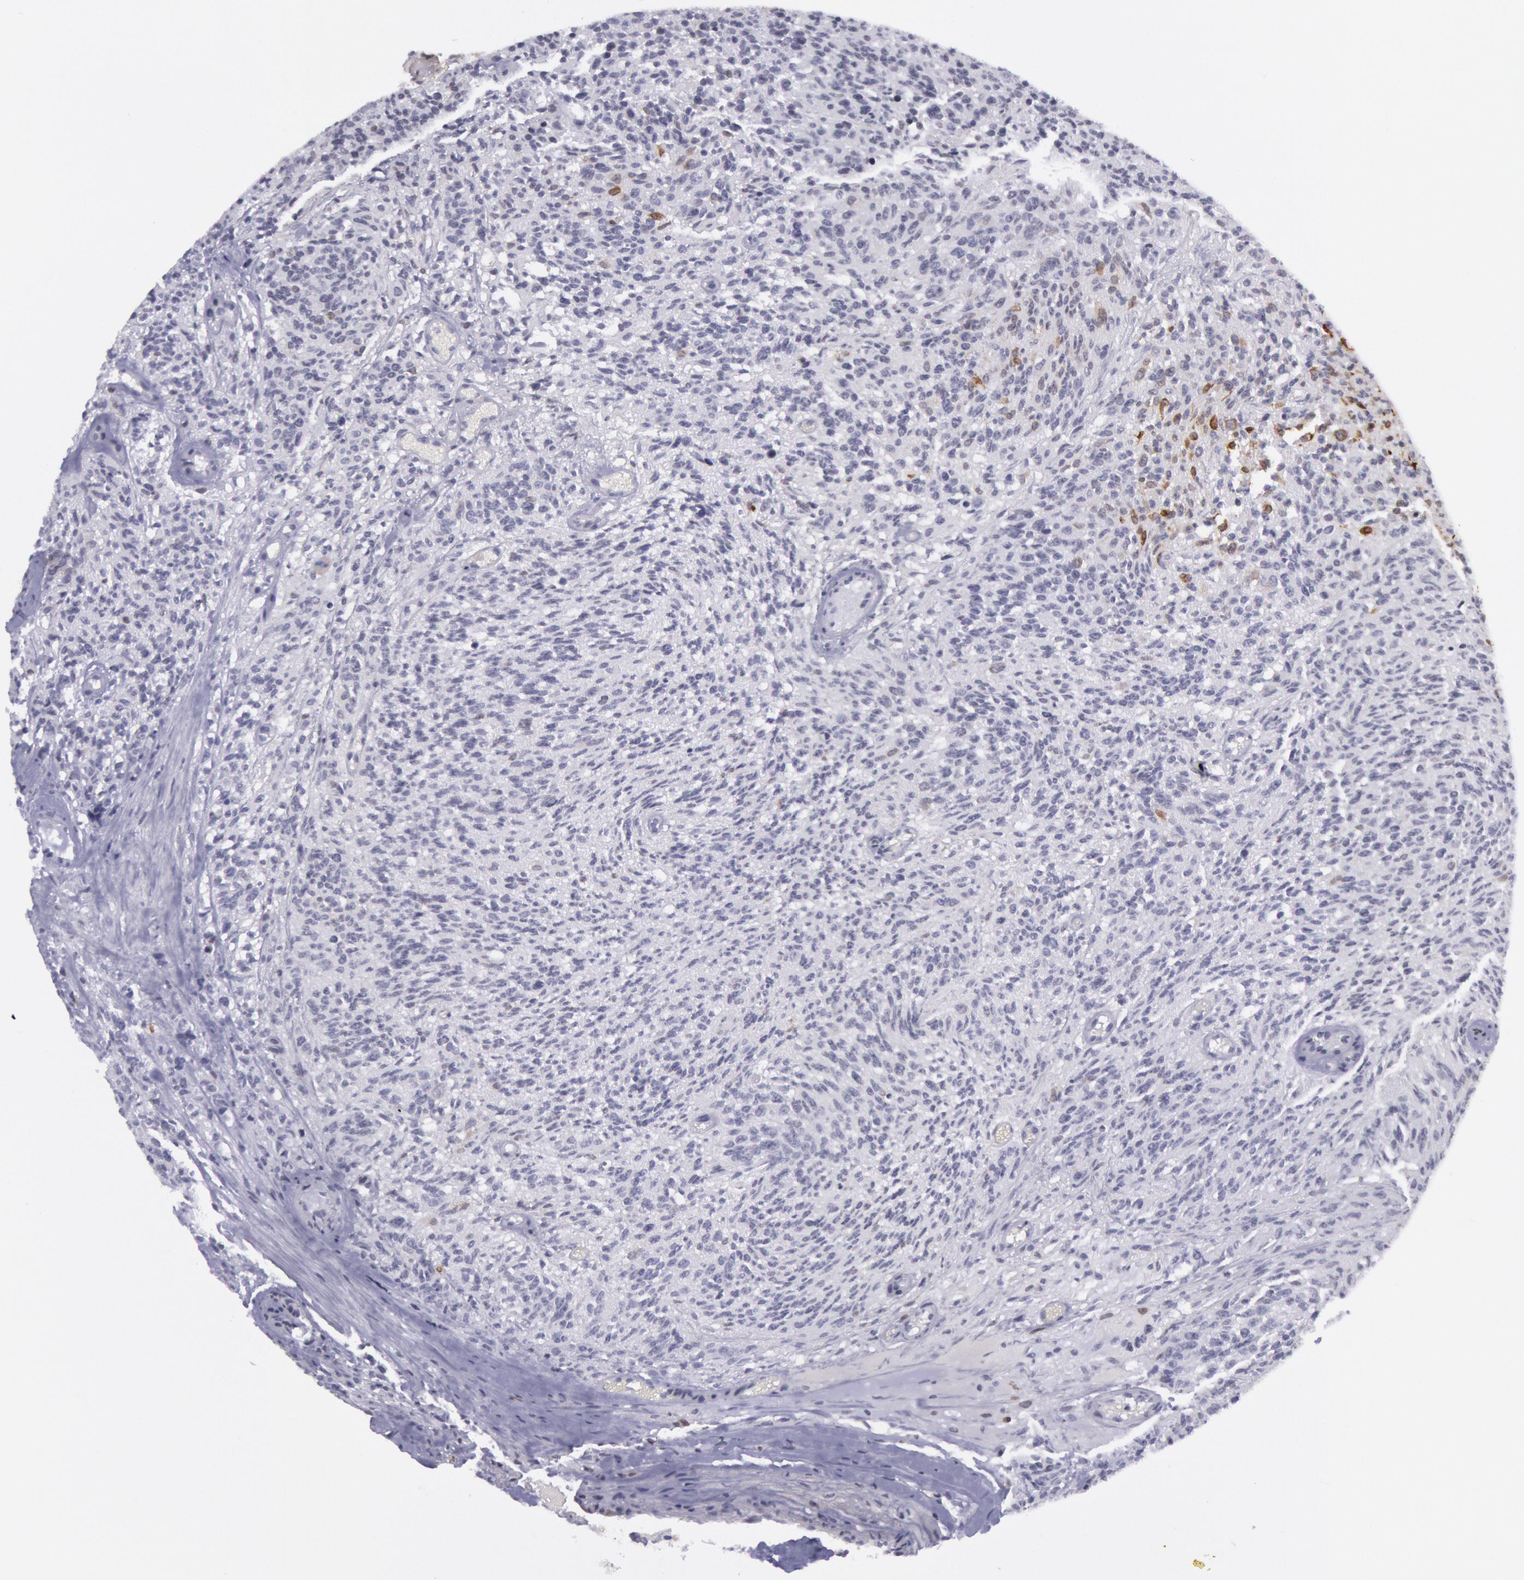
{"staining": {"intensity": "weak", "quantity": "<25%", "location": "cytoplasmic/membranous"}, "tissue": "glioma", "cell_type": "Tumor cells", "image_type": "cancer", "snomed": [{"axis": "morphology", "description": "Glioma, malignant, High grade"}, {"axis": "topography", "description": "Brain"}], "caption": "This is an immunohistochemistry histopathology image of glioma. There is no expression in tumor cells.", "gene": "PTGS2", "patient": {"sex": "male", "age": 36}}